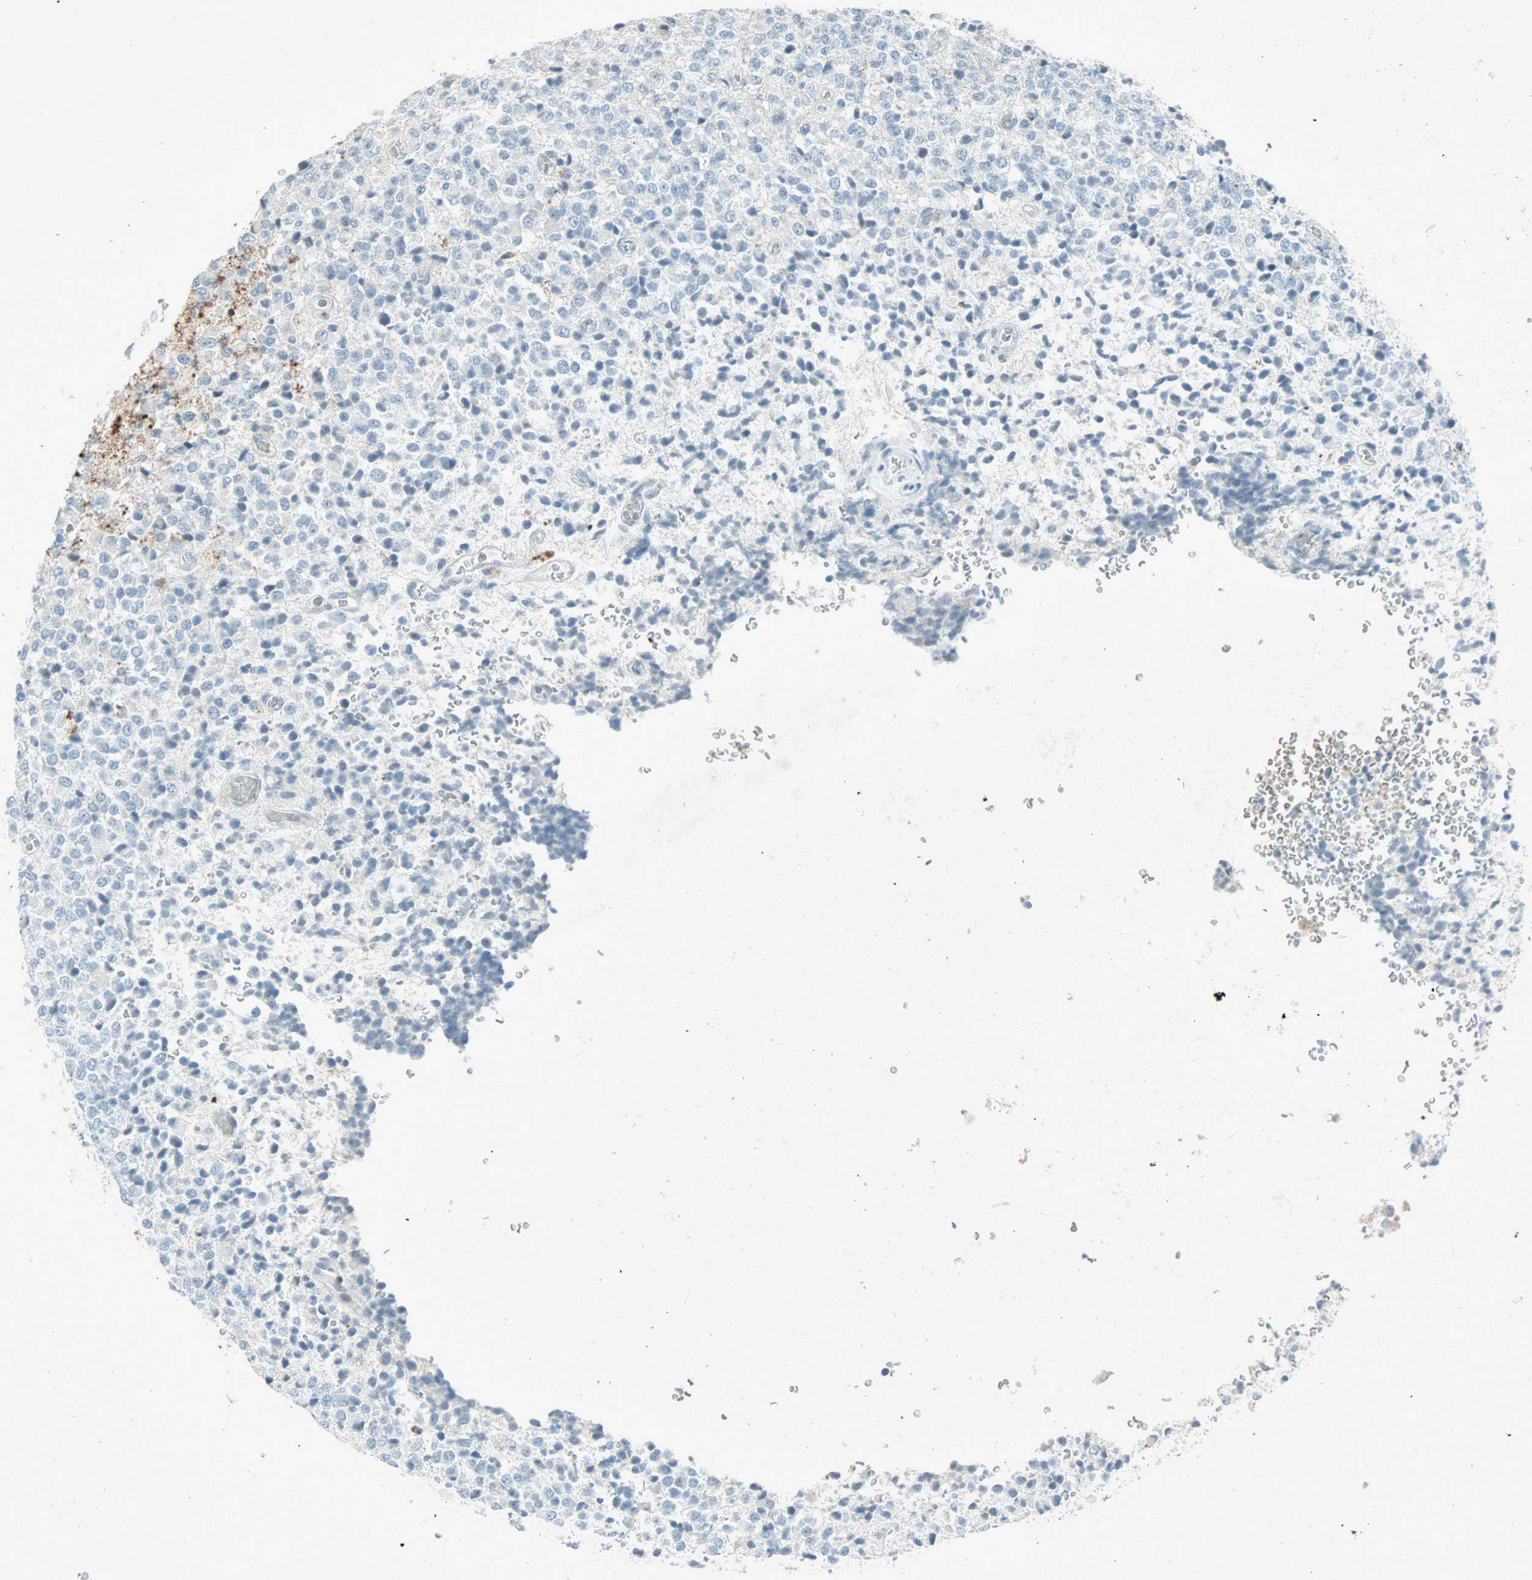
{"staining": {"intensity": "negative", "quantity": "none", "location": "none"}, "tissue": "glioma", "cell_type": "Tumor cells", "image_type": "cancer", "snomed": [{"axis": "morphology", "description": "Glioma, malignant, High grade"}, {"axis": "topography", "description": "pancreas cauda"}], "caption": "A high-resolution image shows IHC staining of glioma, which demonstrates no significant expression in tumor cells. (DAB IHC, high magnification).", "gene": "LANCL3", "patient": {"sex": "male", "age": 60}}